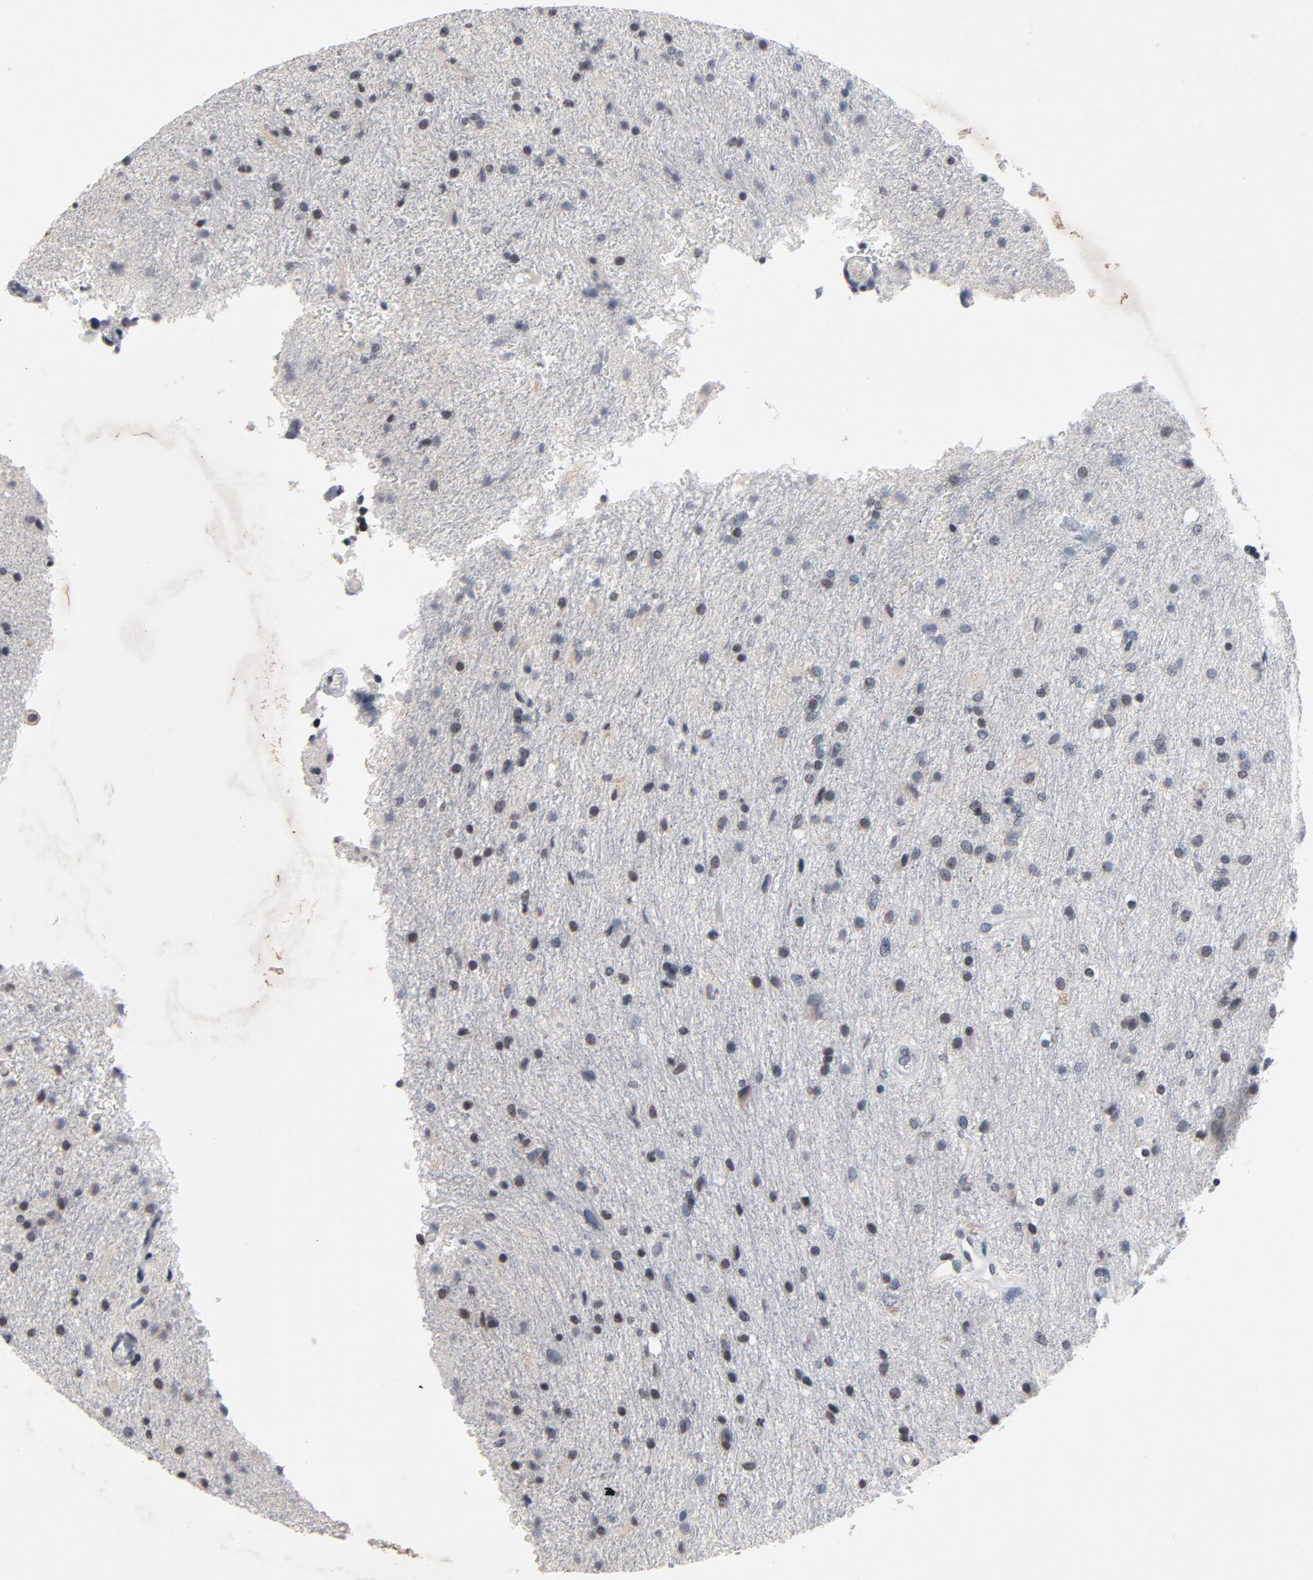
{"staining": {"intensity": "negative", "quantity": "none", "location": "none"}, "tissue": "glioma", "cell_type": "Tumor cells", "image_type": "cancer", "snomed": [{"axis": "morphology", "description": "Normal tissue, NOS"}, {"axis": "morphology", "description": "Glioma, malignant, High grade"}, {"axis": "topography", "description": "Cerebral cortex"}], "caption": "DAB immunohistochemical staining of malignant glioma (high-grade) demonstrates no significant staining in tumor cells.", "gene": "TCL1A", "patient": {"sex": "male", "age": 56}}